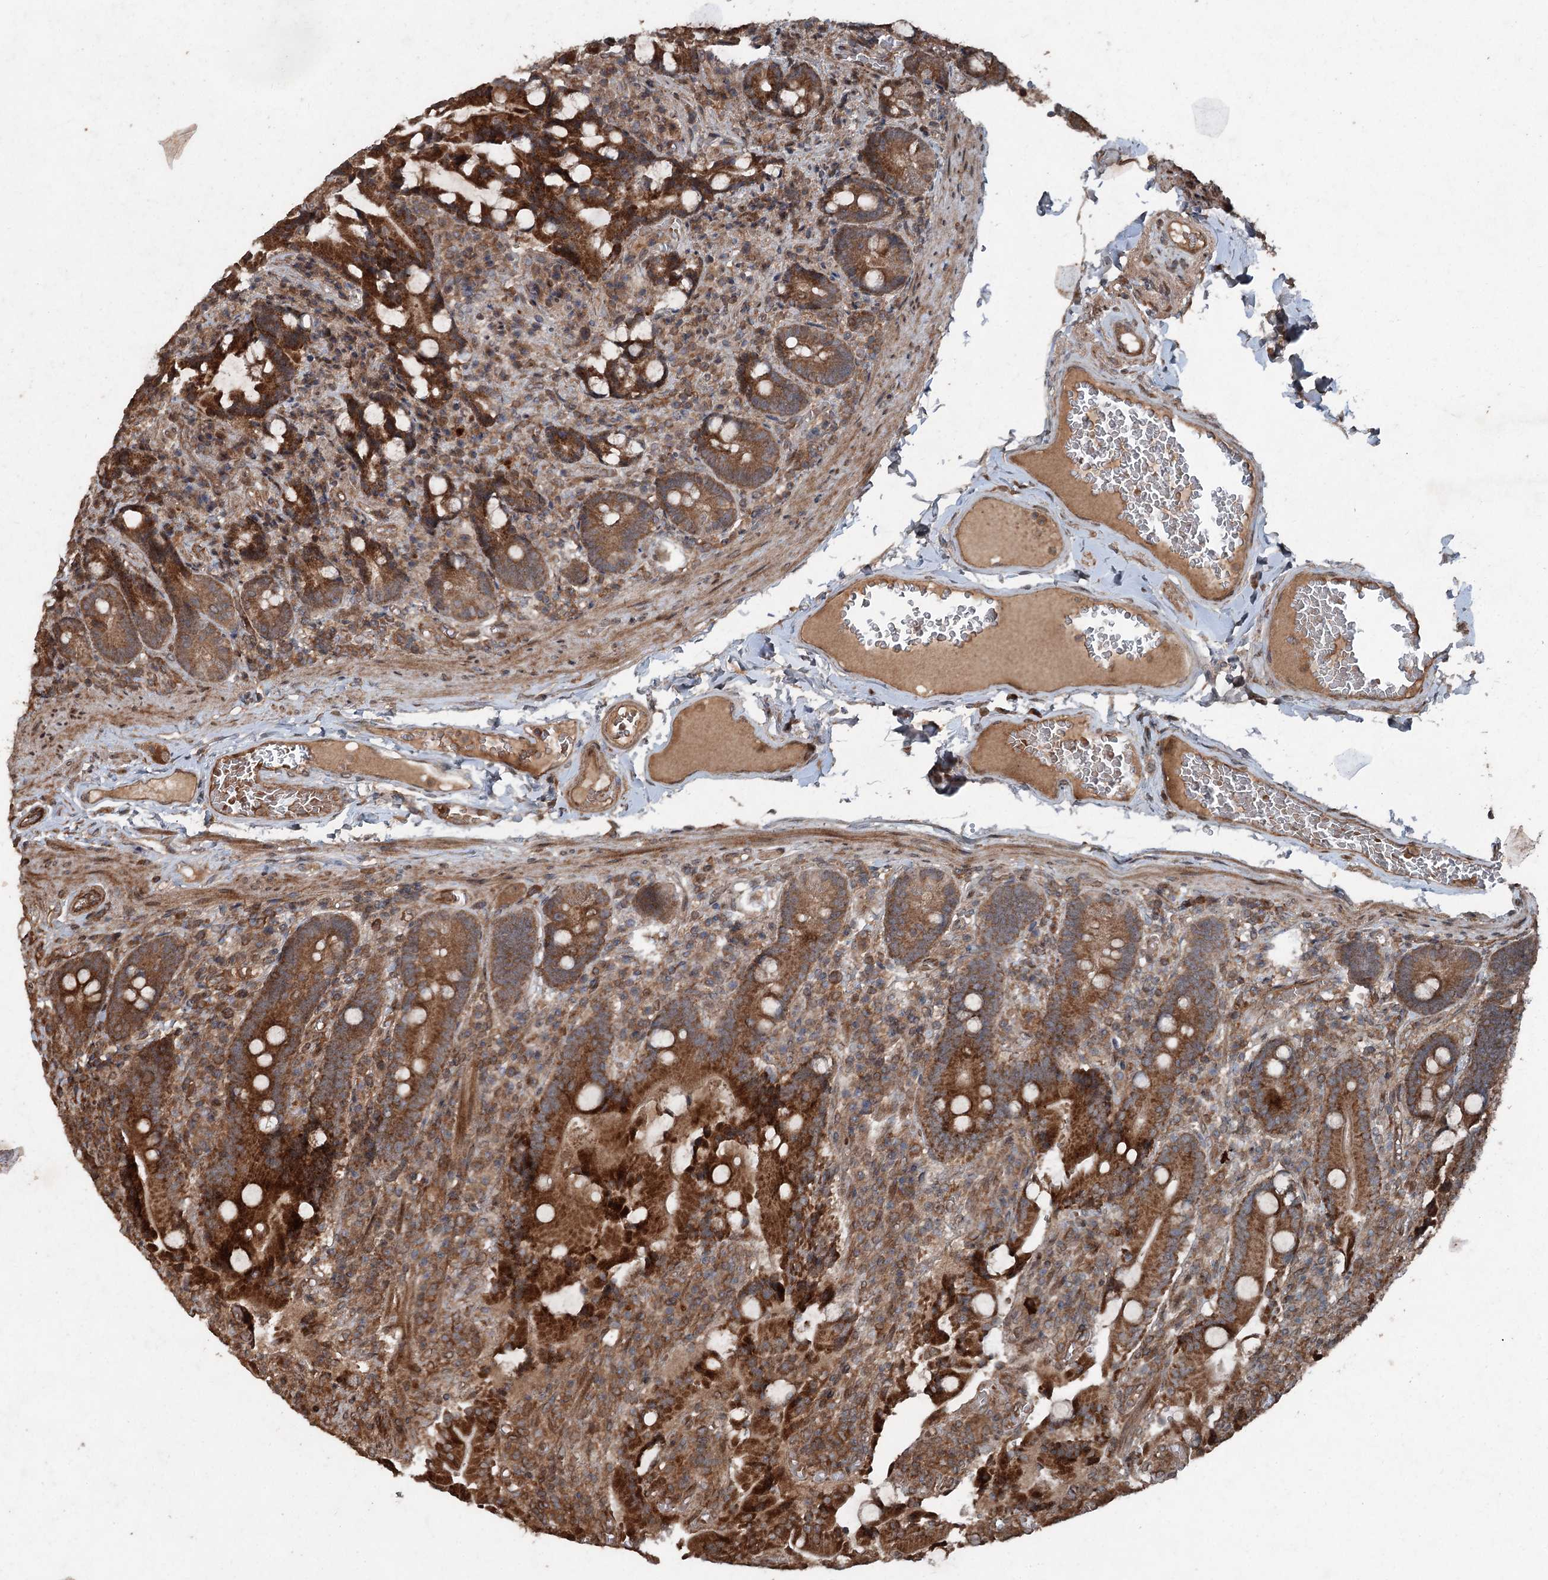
{"staining": {"intensity": "strong", "quantity": ">75%", "location": "cytoplasmic/membranous"}, "tissue": "duodenum", "cell_type": "Glandular cells", "image_type": "normal", "snomed": [{"axis": "morphology", "description": "Normal tissue, NOS"}, {"axis": "topography", "description": "Duodenum"}], "caption": "About >75% of glandular cells in unremarkable human duodenum exhibit strong cytoplasmic/membranous protein positivity as visualized by brown immunohistochemical staining.", "gene": "ALAS1", "patient": {"sex": "female", "age": 62}}